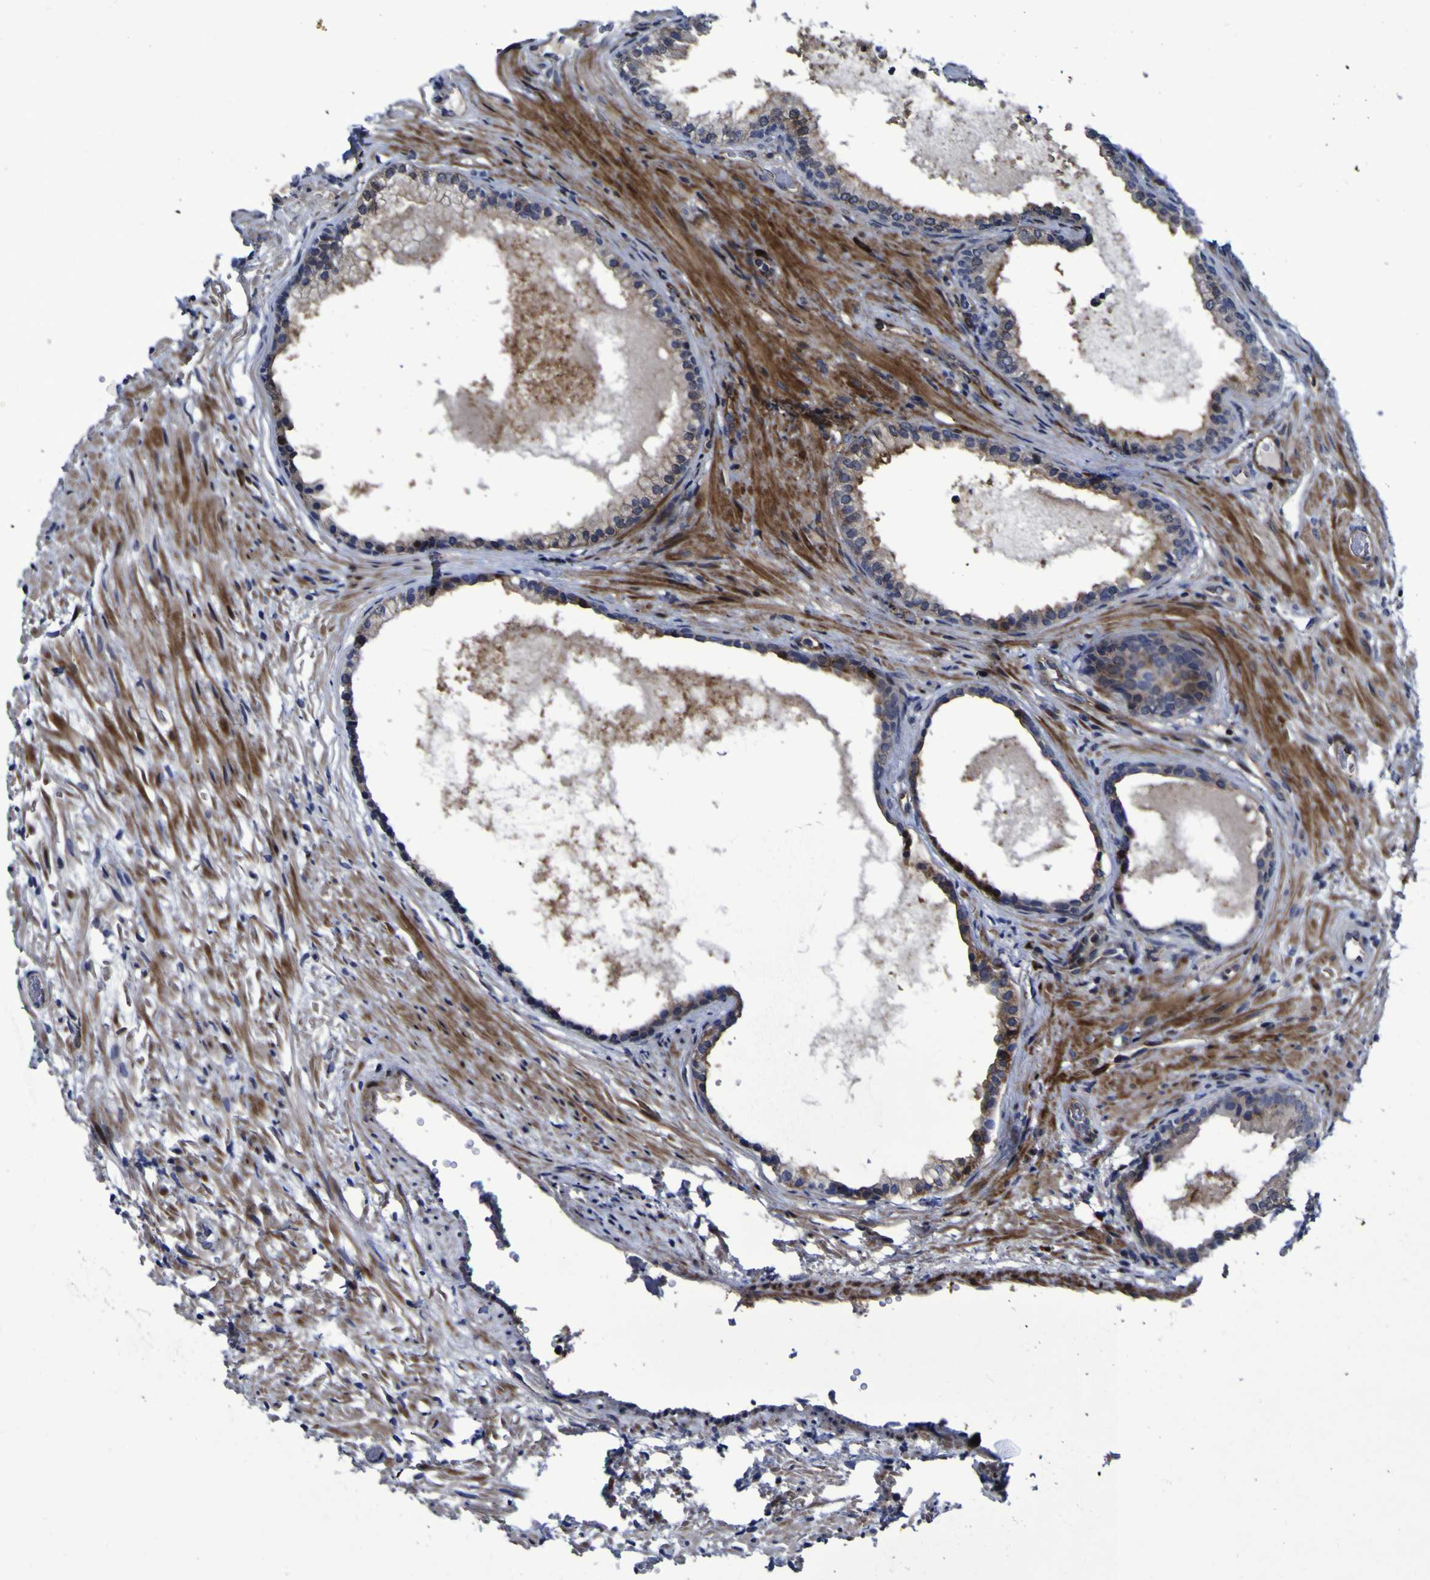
{"staining": {"intensity": "moderate", "quantity": ">75%", "location": "cytoplasmic/membranous,nuclear"}, "tissue": "prostate", "cell_type": "Glandular cells", "image_type": "normal", "snomed": [{"axis": "morphology", "description": "Normal tissue, NOS"}, {"axis": "topography", "description": "Prostate"}], "caption": "A medium amount of moderate cytoplasmic/membranous,nuclear positivity is present in approximately >75% of glandular cells in benign prostate.", "gene": "MGLL", "patient": {"sex": "male", "age": 76}}